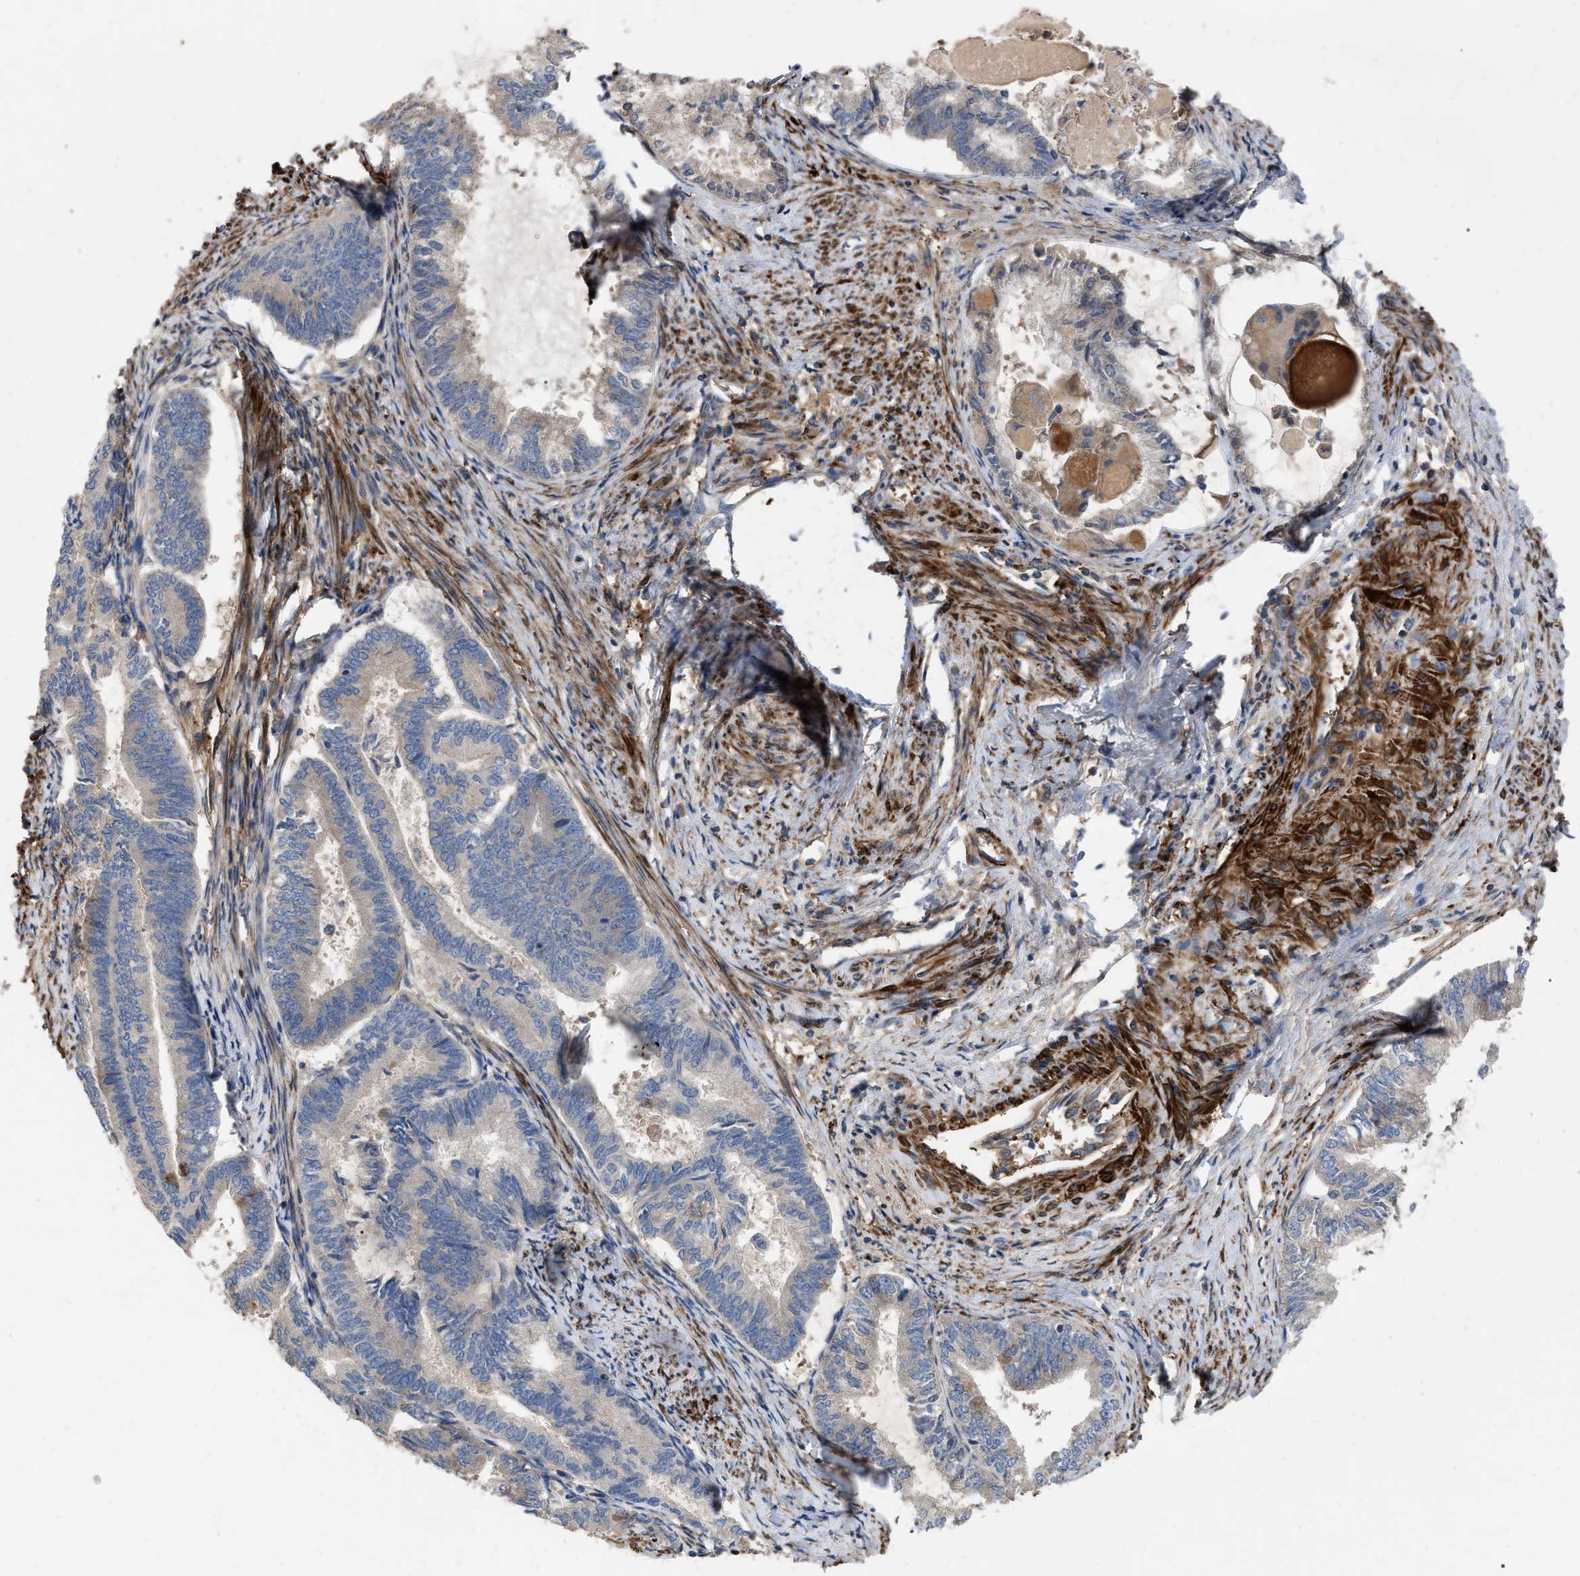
{"staining": {"intensity": "negative", "quantity": "none", "location": "none"}, "tissue": "endometrial cancer", "cell_type": "Tumor cells", "image_type": "cancer", "snomed": [{"axis": "morphology", "description": "Adenocarcinoma, NOS"}, {"axis": "topography", "description": "Endometrium"}], "caption": "Photomicrograph shows no significant protein expression in tumor cells of endometrial adenocarcinoma. Nuclei are stained in blue.", "gene": "RABEP1", "patient": {"sex": "female", "age": 86}}